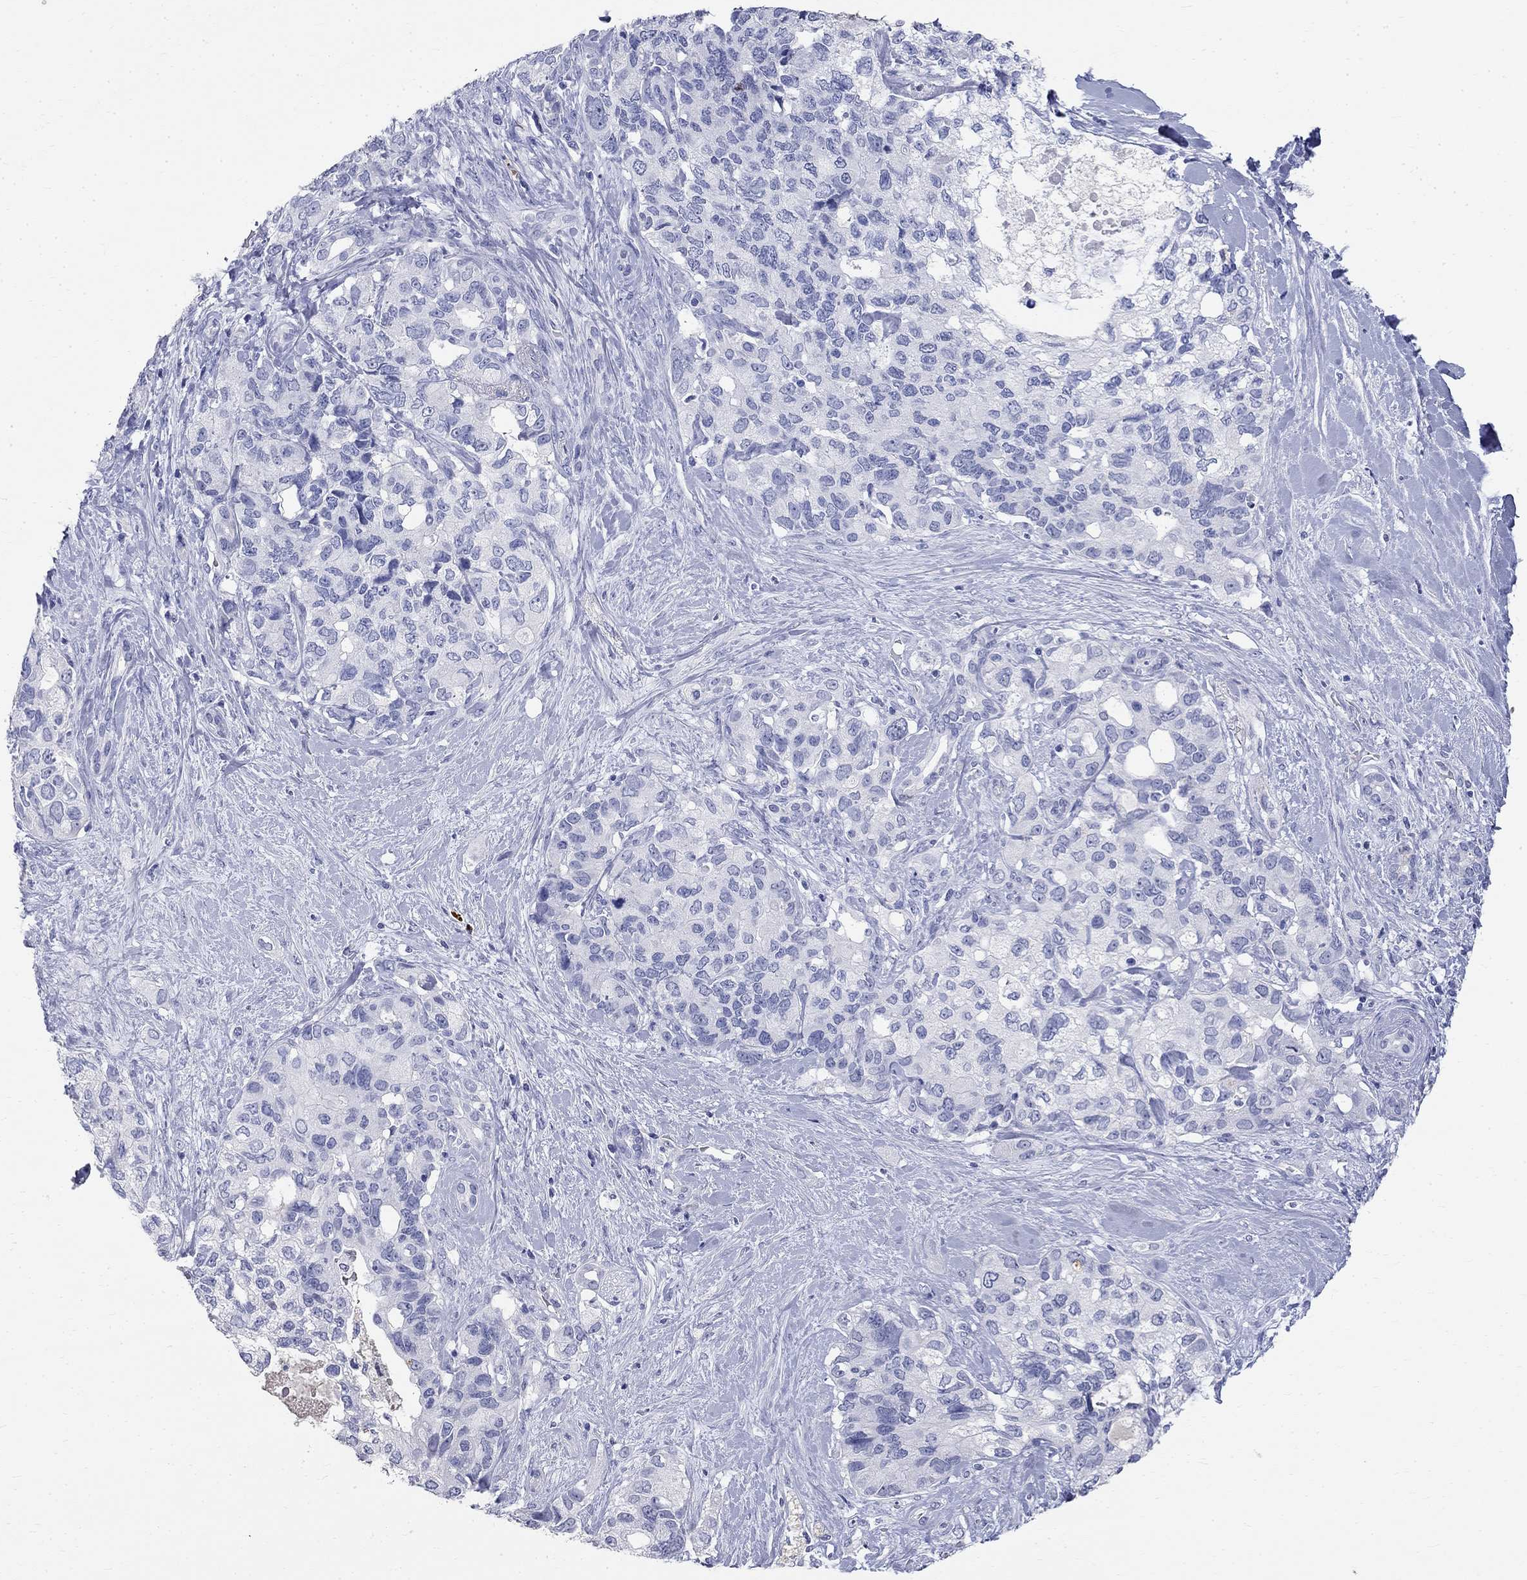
{"staining": {"intensity": "negative", "quantity": "none", "location": "none"}, "tissue": "pancreatic cancer", "cell_type": "Tumor cells", "image_type": "cancer", "snomed": [{"axis": "morphology", "description": "Adenocarcinoma, NOS"}, {"axis": "topography", "description": "Pancreas"}], "caption": "The photomicrograph reveals no significant staining in tumor cells of adenocarcinoma (pancreatic). (Immunohistochemistry (ihc), brightfield microscopy, high magnification).", "gene": "PHOX2B", "patient": {"sex": "female", "age": 56}}